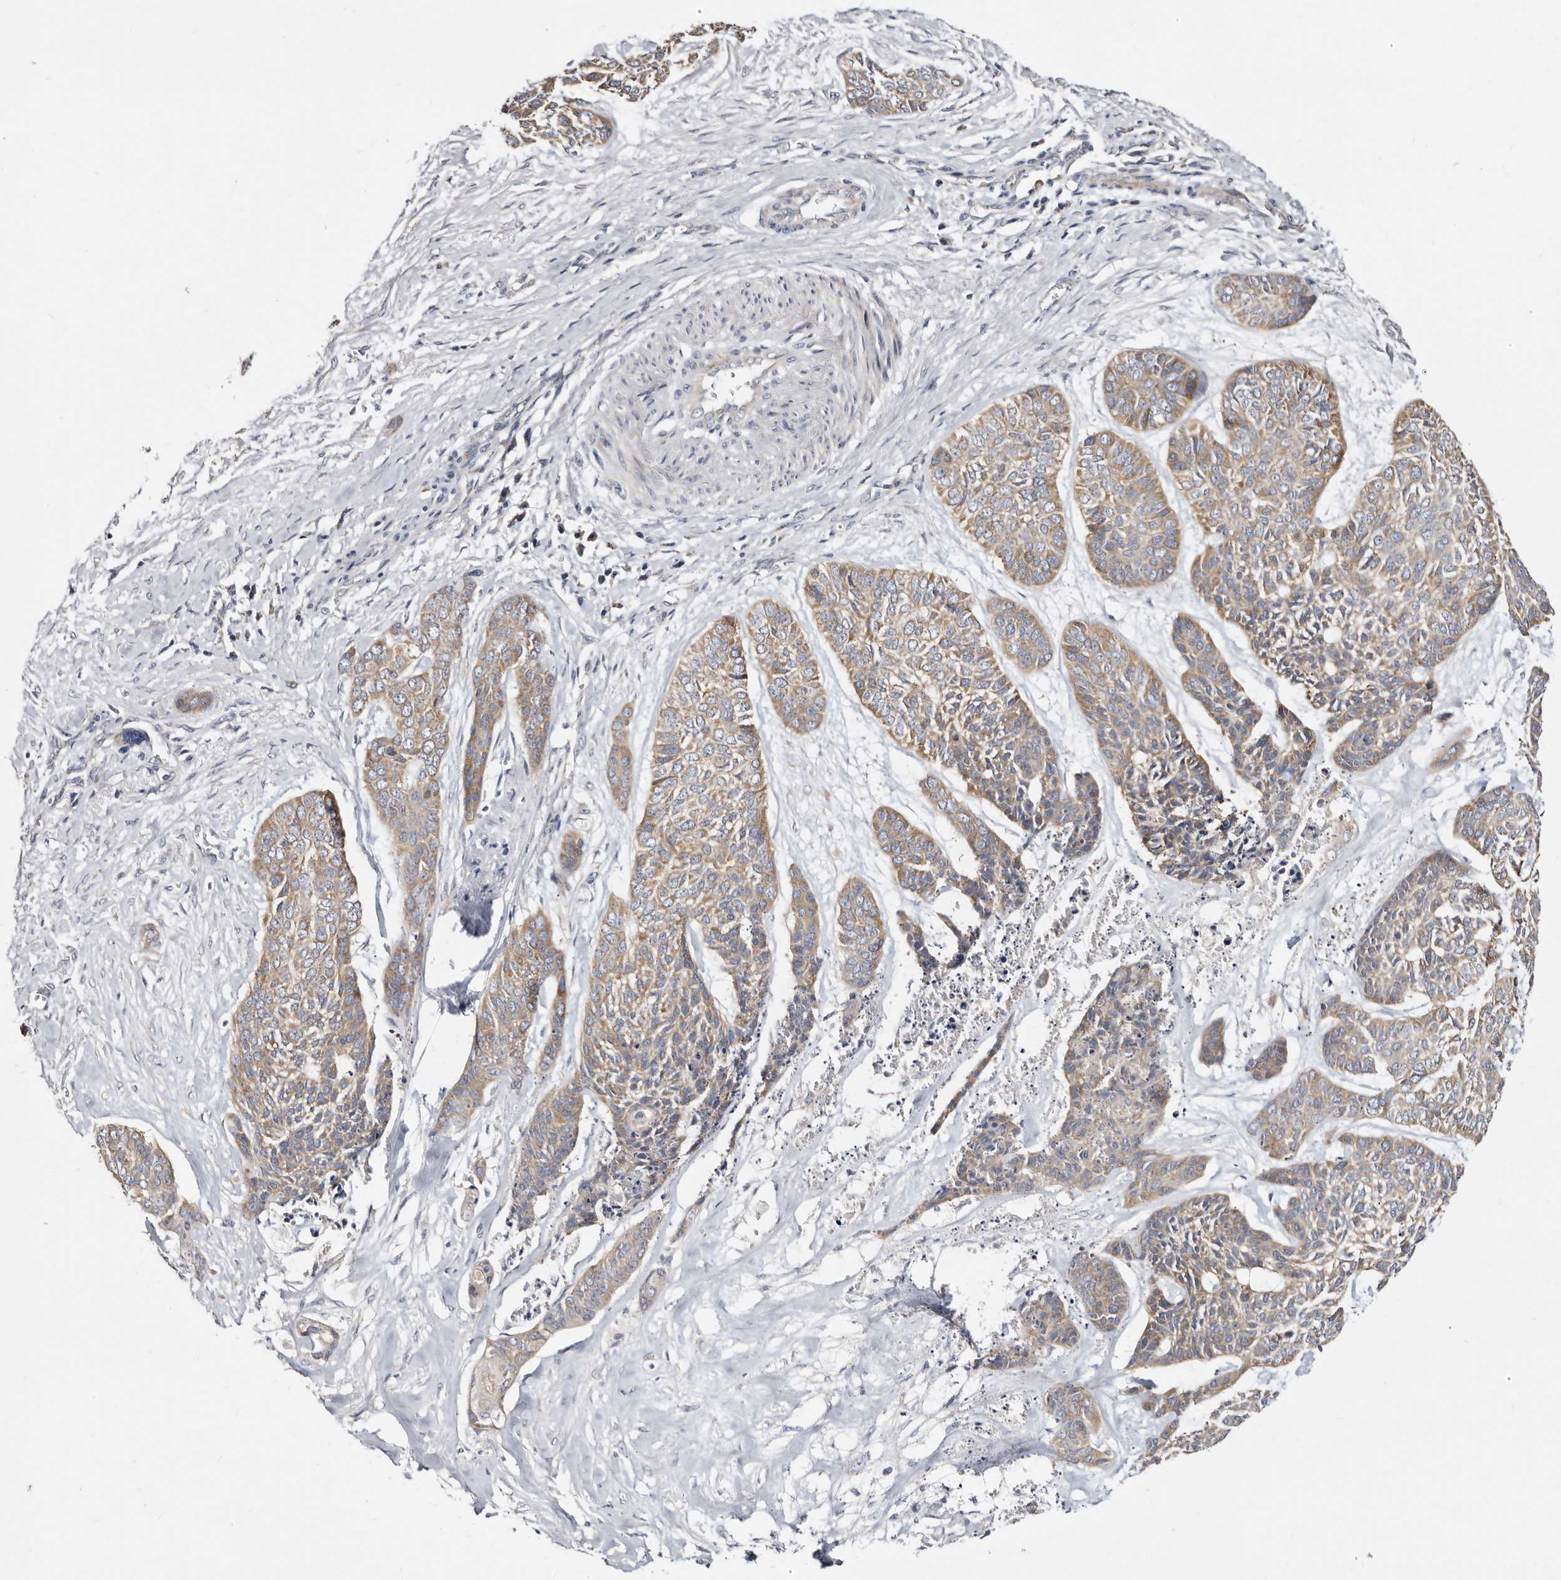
{"staining": {"intensity": "moderate", "quantity": ">75%", "location": "cytoplasmic/membranous"}, "tissue": "skin cancer", "cell_type": "Tumor cells", "image_type": "cancer", "snomed": [{"axis": "morphology", "description": "Basal cell carcinoma"}, {"axis": "topography", "description": "Skin"}], "caption": "Tumor cells show medium levels of moderate cytoplasmic/membranous positivity in approximately >75% of cells in skin basal cell carcinoma.", "gene": "BAIAP2L1", "patient": {"sex": "female", "age": 64}}